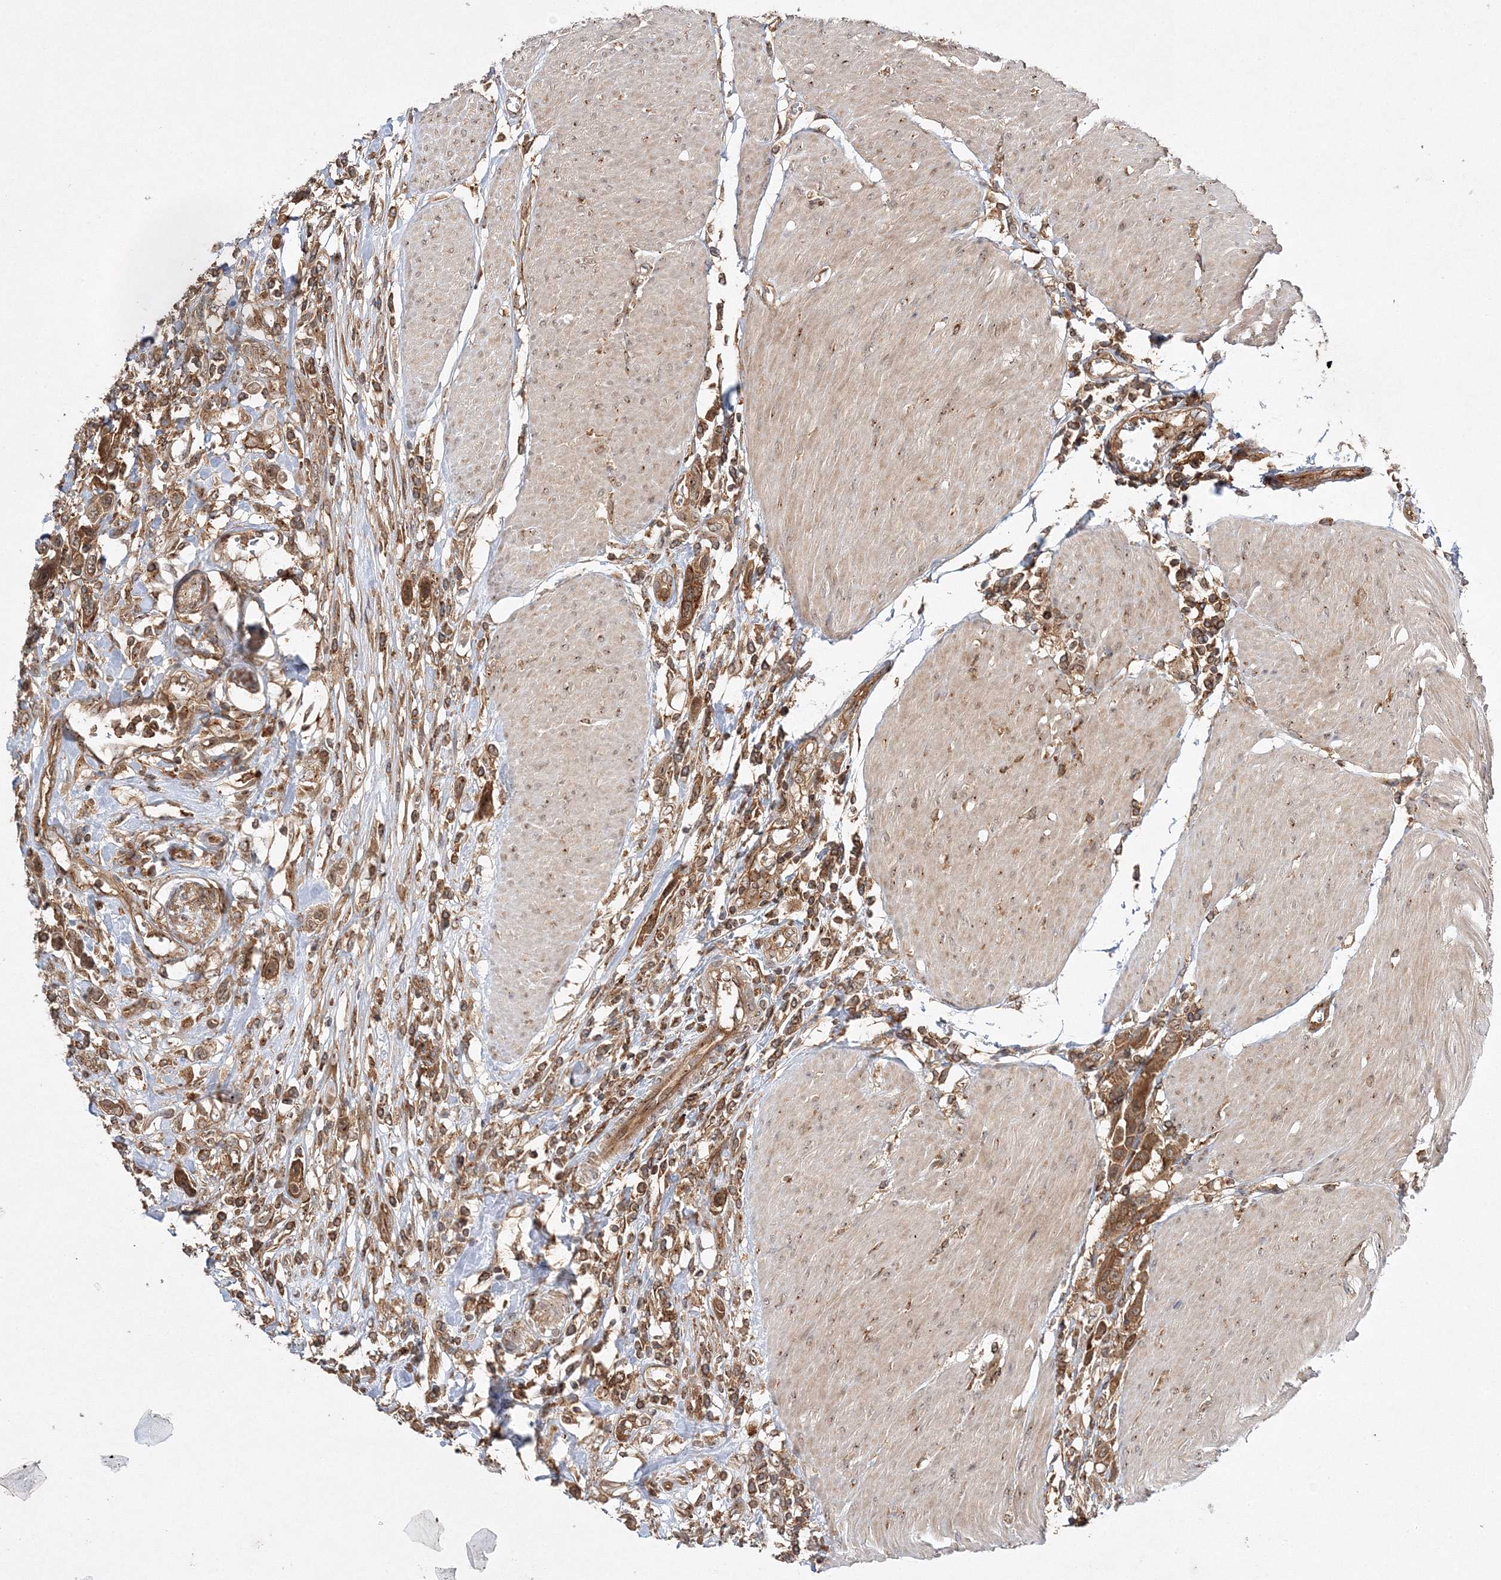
{"staining": {"intensity": "moderate", "quantity": ">75%", "location": "cytoplasmic/membranous"}, "tissue": "urothelial cancer", "cell_type": "Tumor cells", "image_type": "cancer", "snomed": [{"axis": "morphology", "description": "Urothelial carcinoma, High grade"}, {"axis": "topography", "description": "Urinary bladder"}], "caption": "High-magnification brightfield microscopy of urothelial carcinoma (high-grade) stained with DAB (3,3'-diaminobenzidine) (brown) and counterstained with hematoxylin (blue). tumor cells exhibit moderate cytoplasmic/membranous staining is identified in about>75% of cells.", "gene": "WDR37", "patient": {"sex": "male", "age": 50}}